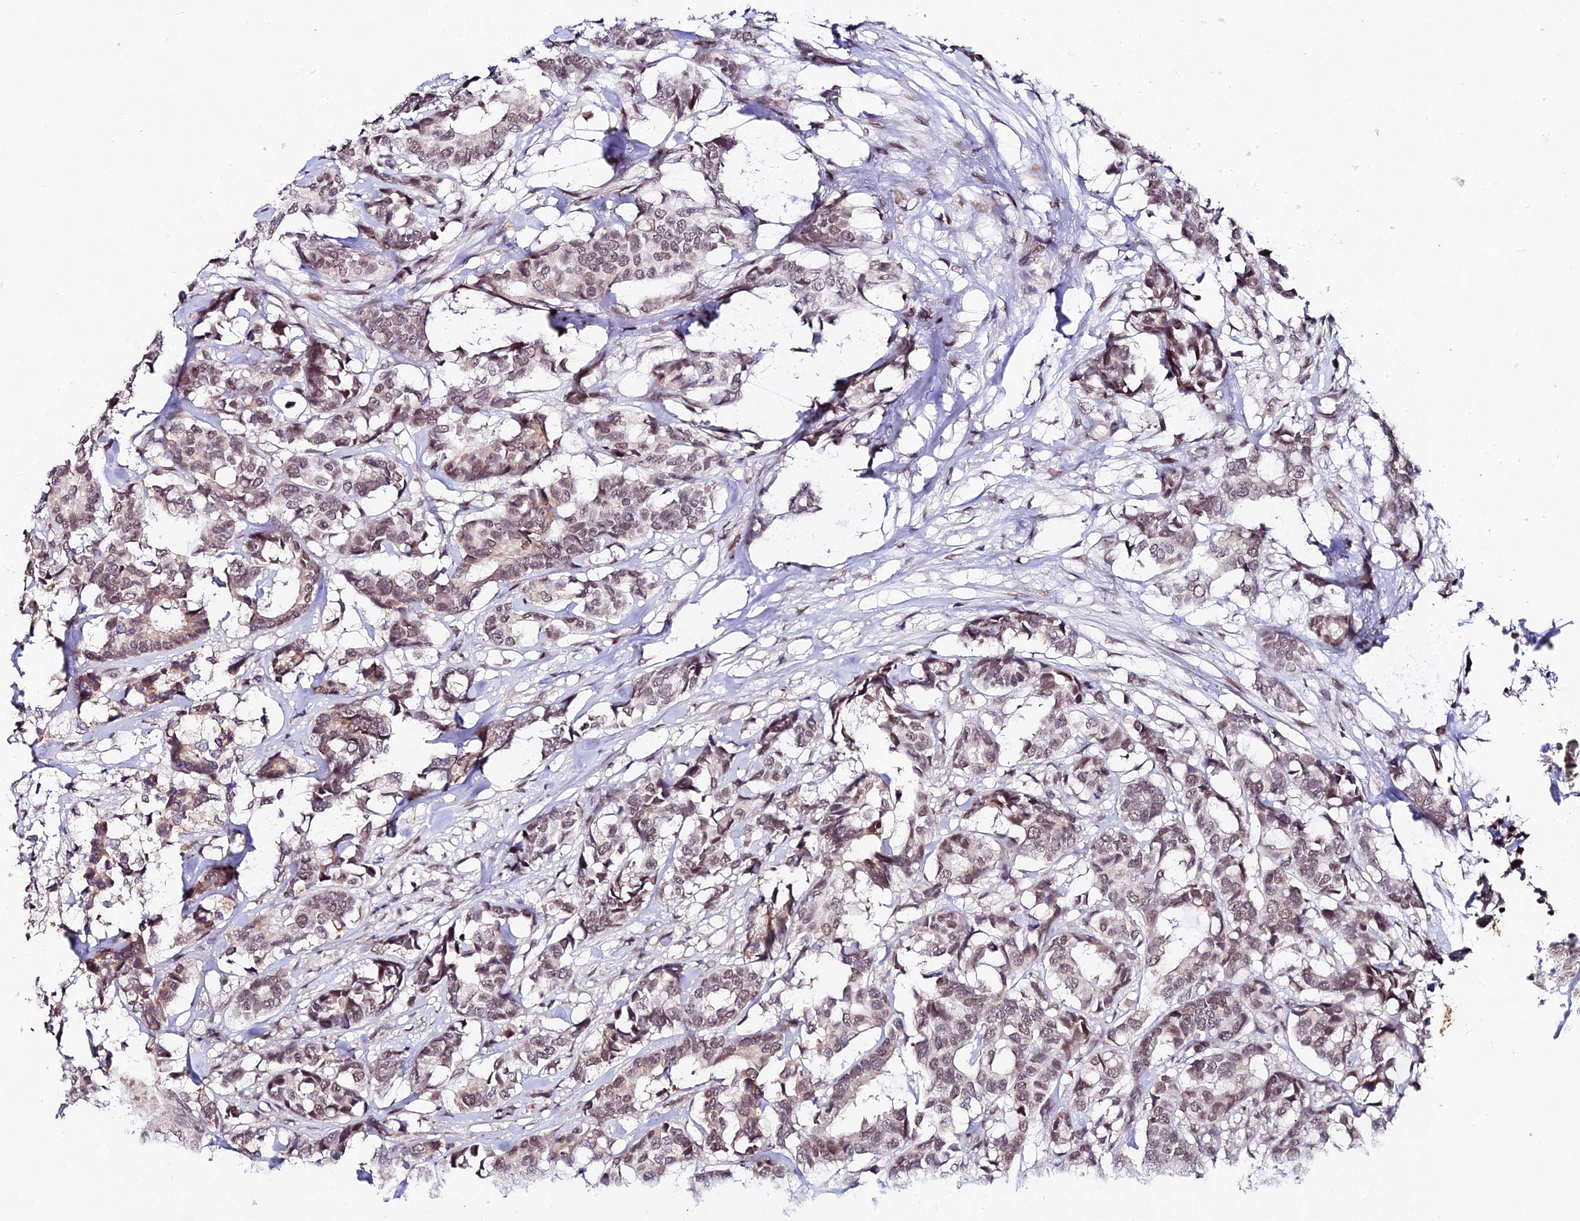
{"staining": {"intensity": "weak", "quantity": "25%-75%", "location": "nuclear"}, "tissue": "breast cancer", "cell_type": "Tumor cells", "image_type": "cancer", "snomed": [{"axis": "morphology", "description": "Normal tissue, NOS"}, {"axis": "morphology", "description": "Duct carcinoma"}, {"axis": "topography", "description": "Breast"}], "caption": "Human breast invasive ductal carcinoma stained with a protein marker demonstrates weak staining in tumor cells.", "gene": "RAVER1", "patient": {"sex": "female", "age": 87}}